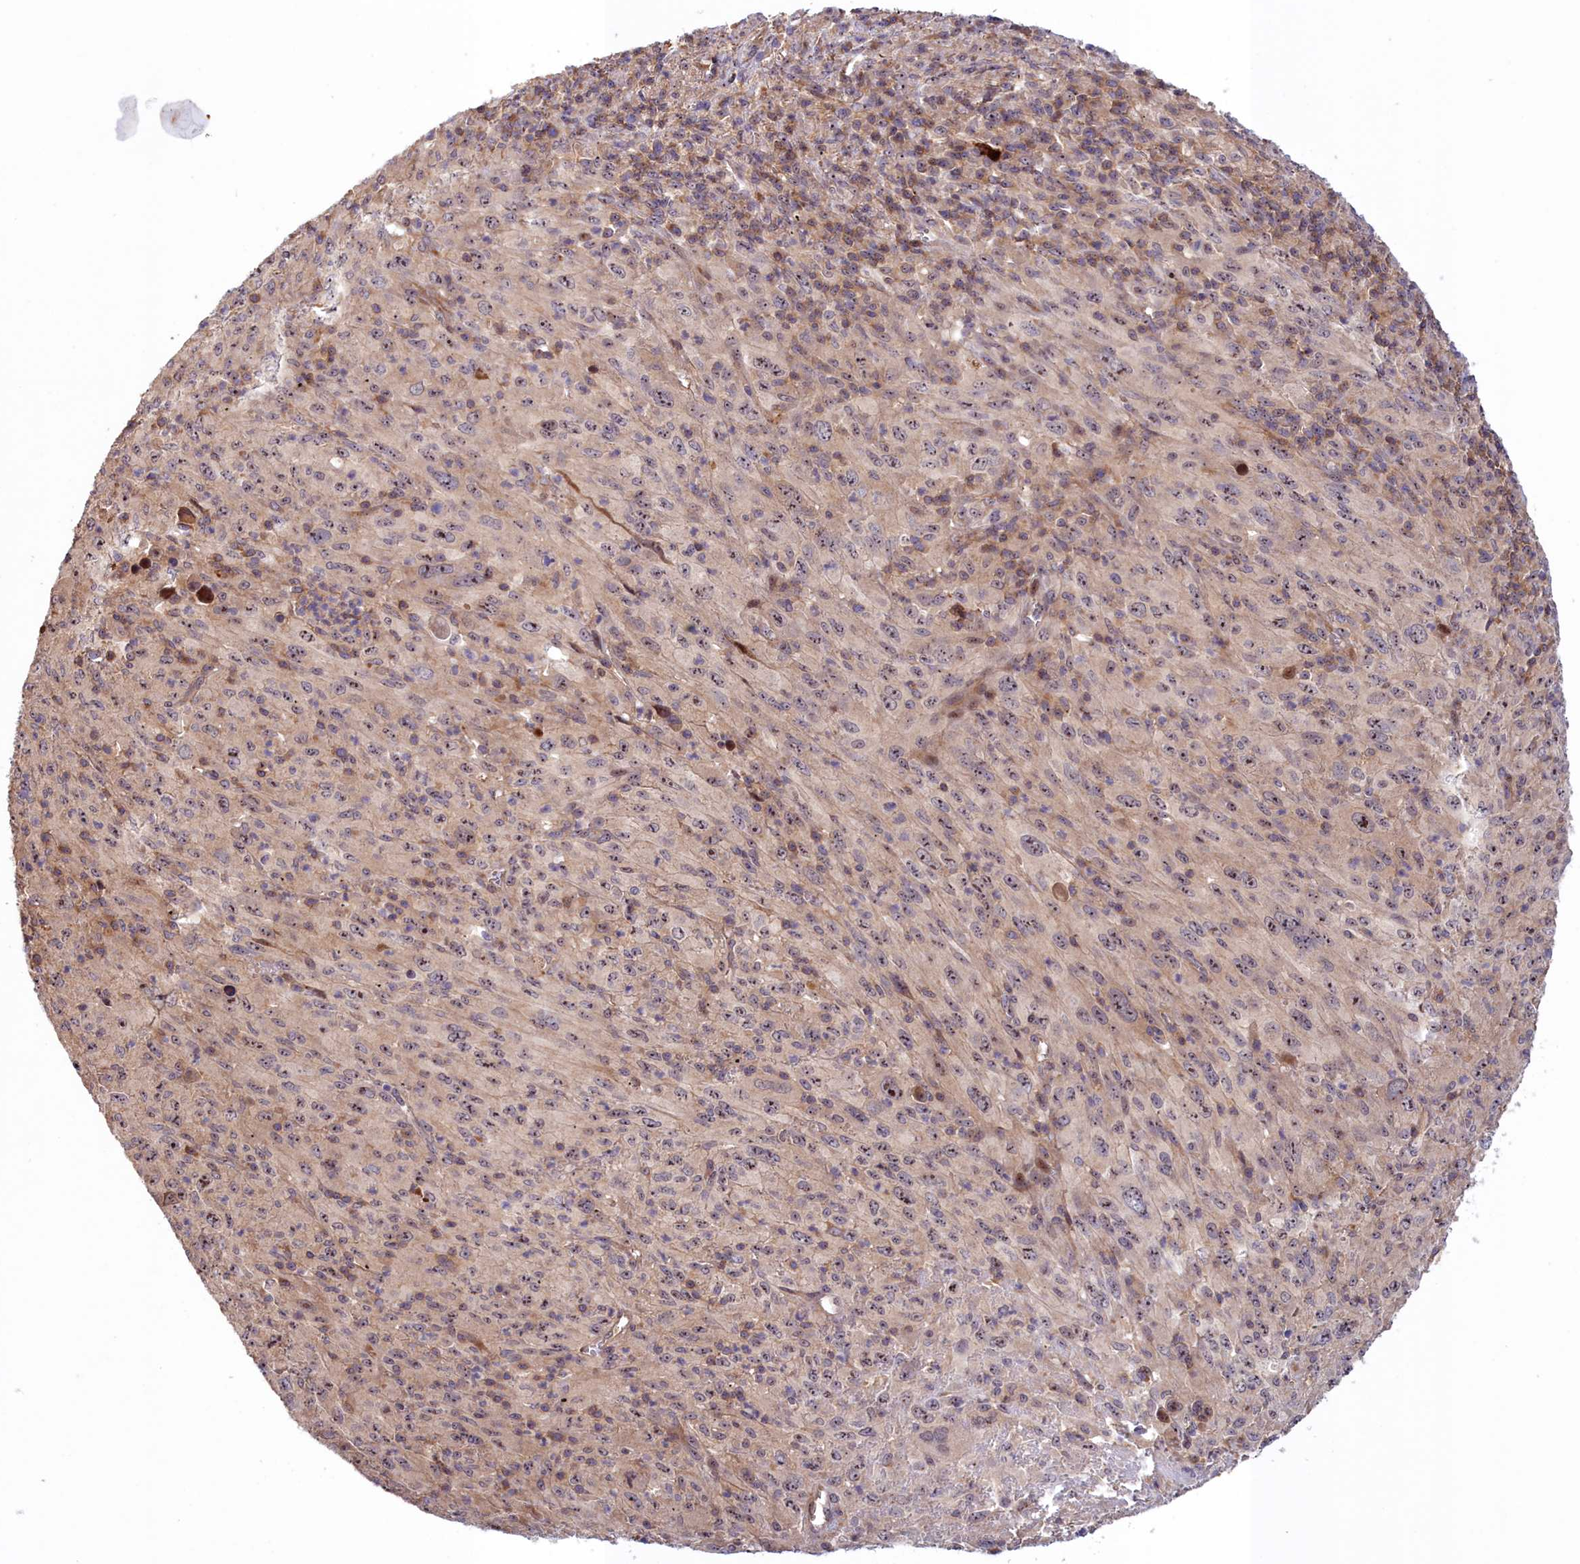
{"staining": {"intensity": "weak", "quantity": "25%-75%", "location": "nuclear"}, "tissue": "melanoma", "cell_type": "Tumor cells", "image_type": "cancer", "snomed": [{"axis": "morphology", "description": "Malignant melanoma, Metastatic site"}, {"axis": "topography", "description": "Skin"}], "caption": "Tumor cells reveal weak nuclear expression in approximately 25%-75% of cells in malignant melanoma (metastatic site). The protein of interest is shown in brown color, while the nuclei are stained blue.", "gene": "NEURL4", "patient": {"sex": "female", "age": 56}}